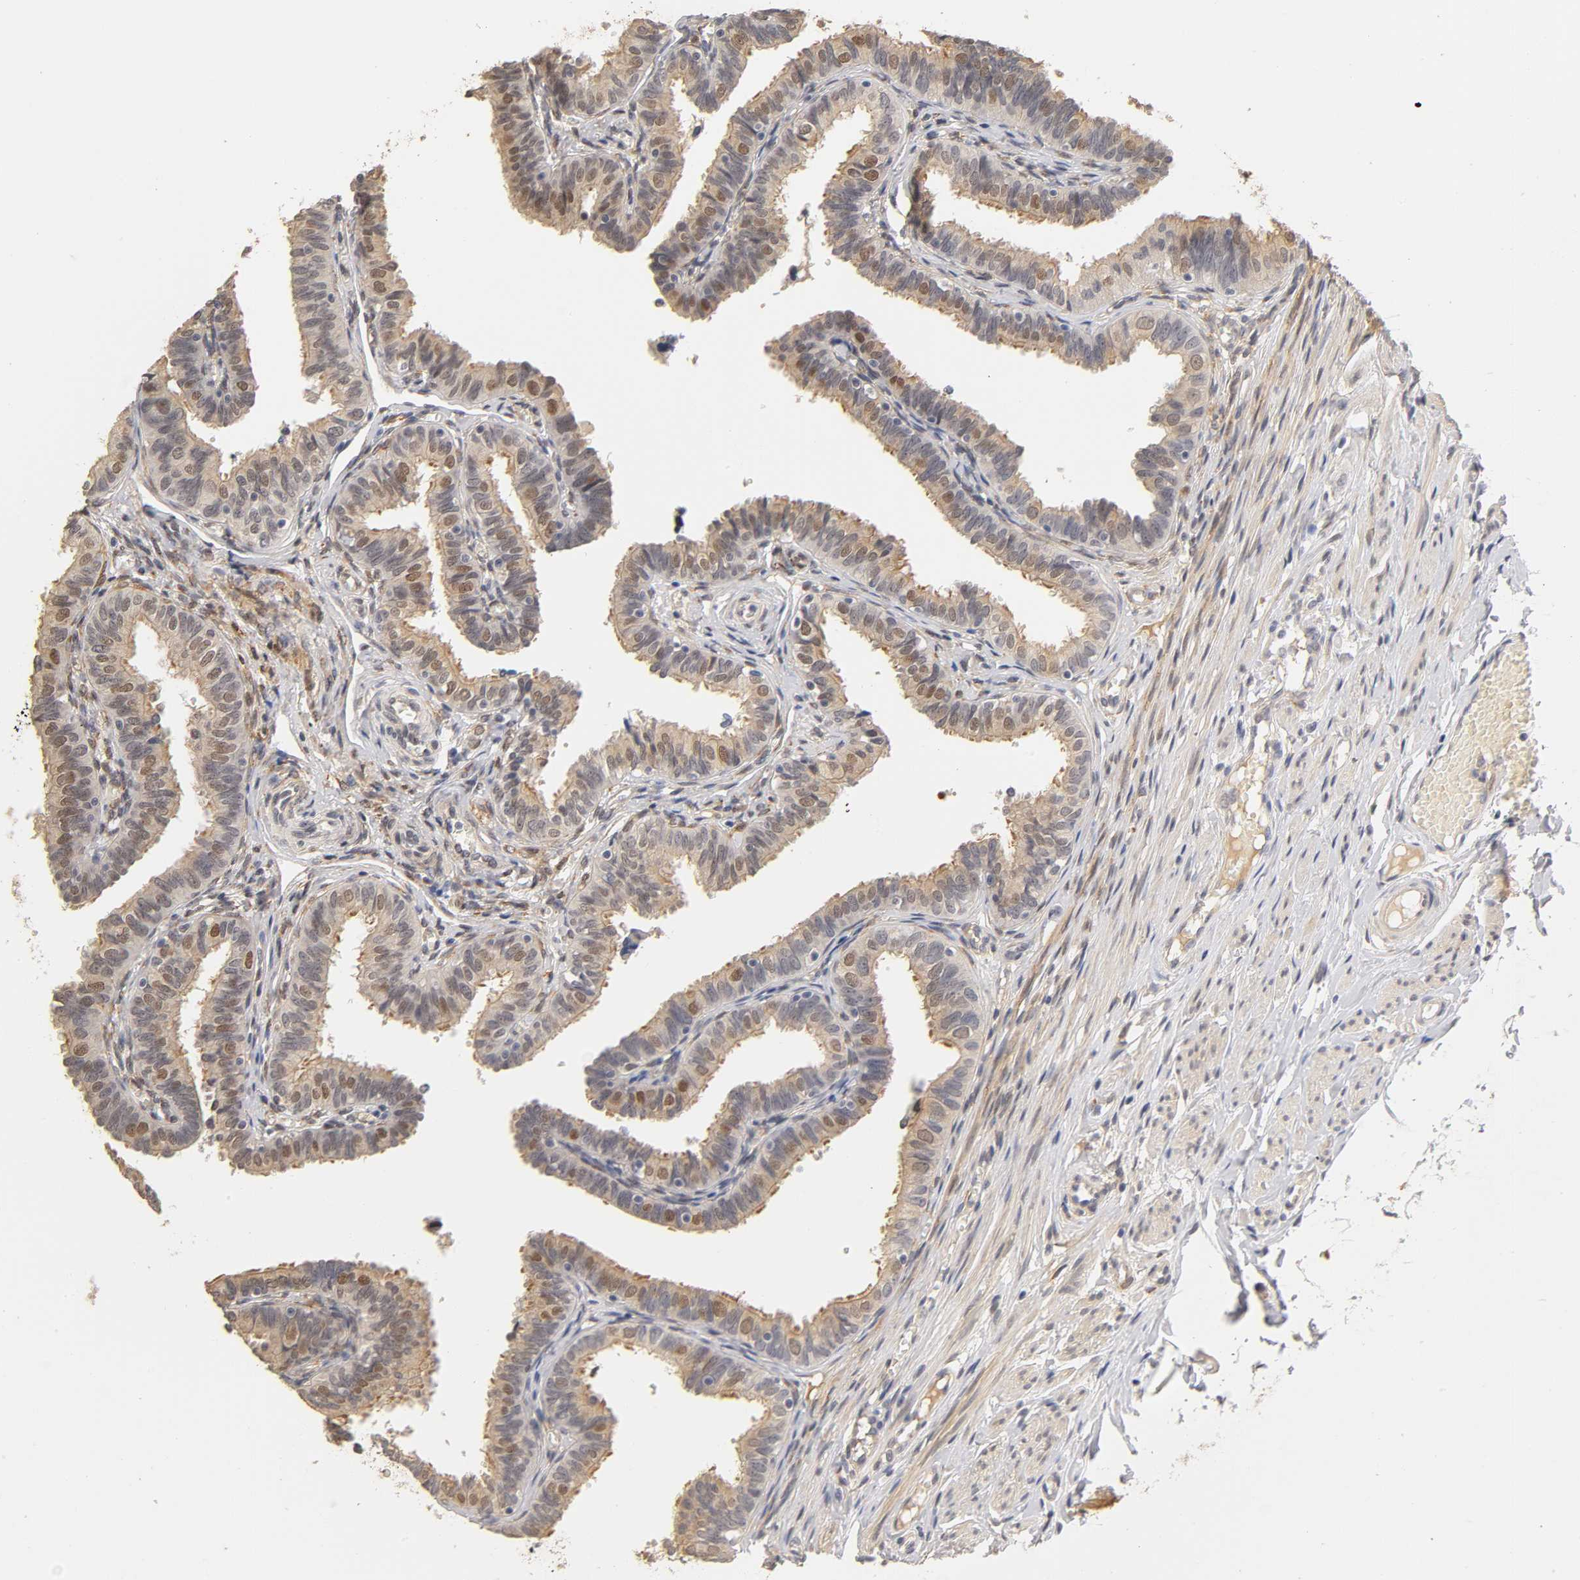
{"staining": {"intensity": "moderate", "quantity": ">75%", "location": "cytoplasmic/membranous"}, "tissue": "fallopian tube", "cell_type": "Glandular cells", "image_type": "normal", "snomed": [{"axis": "morphology", "description": "Normal tissue, NOS"}, {"axis": "topography", "description": "Fallopian tube"}], "caption": "A high-resolution photomicrograph shows immunohistochemistry (IHC) staining of benign fallopian tube, which demonstrates moderate cytoplasmic/membranous positivity in about >75% of glandular cells. (IHC, brightfield microscopy, high magnification).", "gene": "LAMB1", "patient": {"sex": "female", "age": 46}}